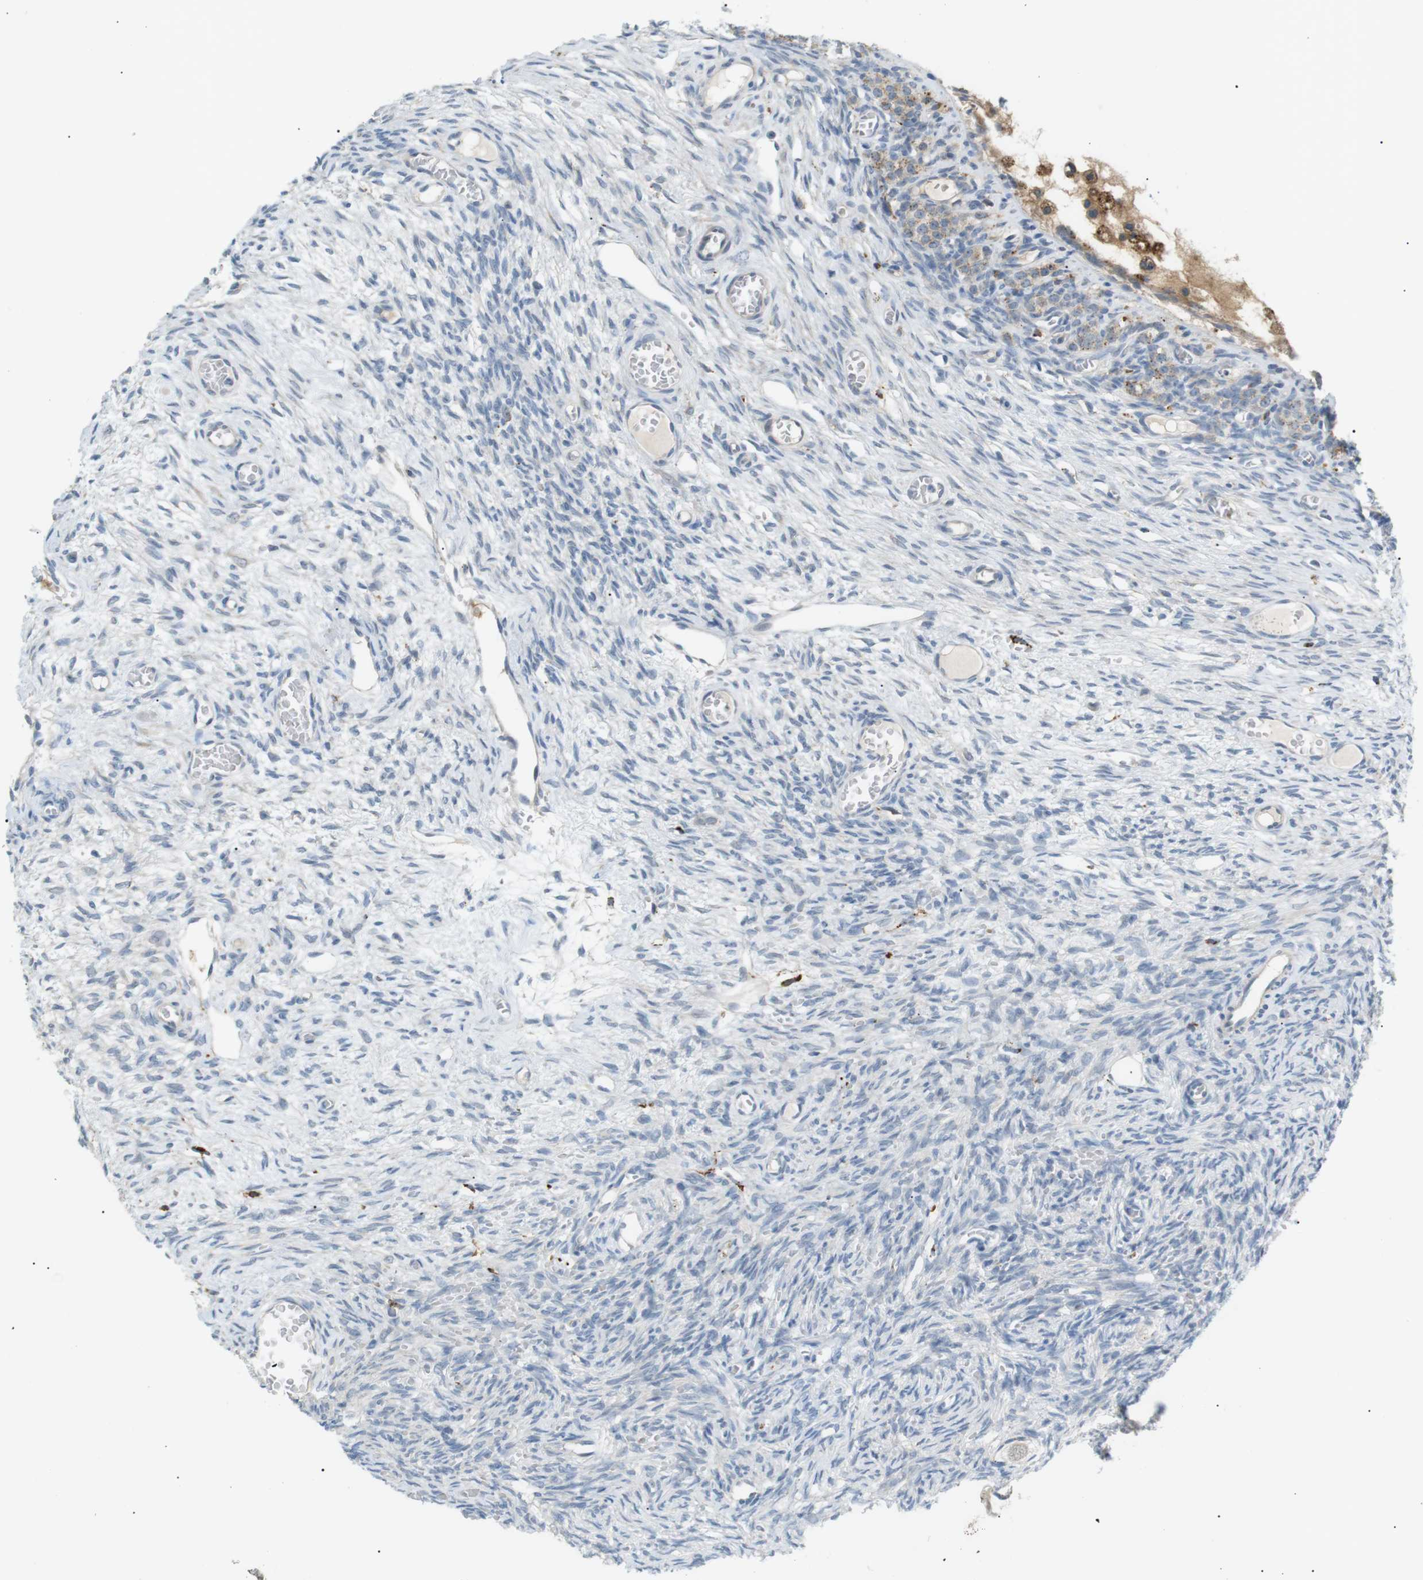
{"staining": {"intensity": "moderate", "quantity": ">75%", "location": "cytoplasmic/membranous"}, "tissue": "ovary", "cell_type": "Follicle cells", "image_type": "normal", "snomed": [{"axis": "morphology", "description": "Normal tissue, NOS"}, {"axis": "topography", "description": "Ovary"}], "caption": "Immunohistochemical staining of benign ovary displays >75% levels of moderate cytoplasmic/membranous protein staining in approximately >75% of follicle cells.", "gene": "B4GALNT2", "patient": {"sex": "female", "age": 27}}